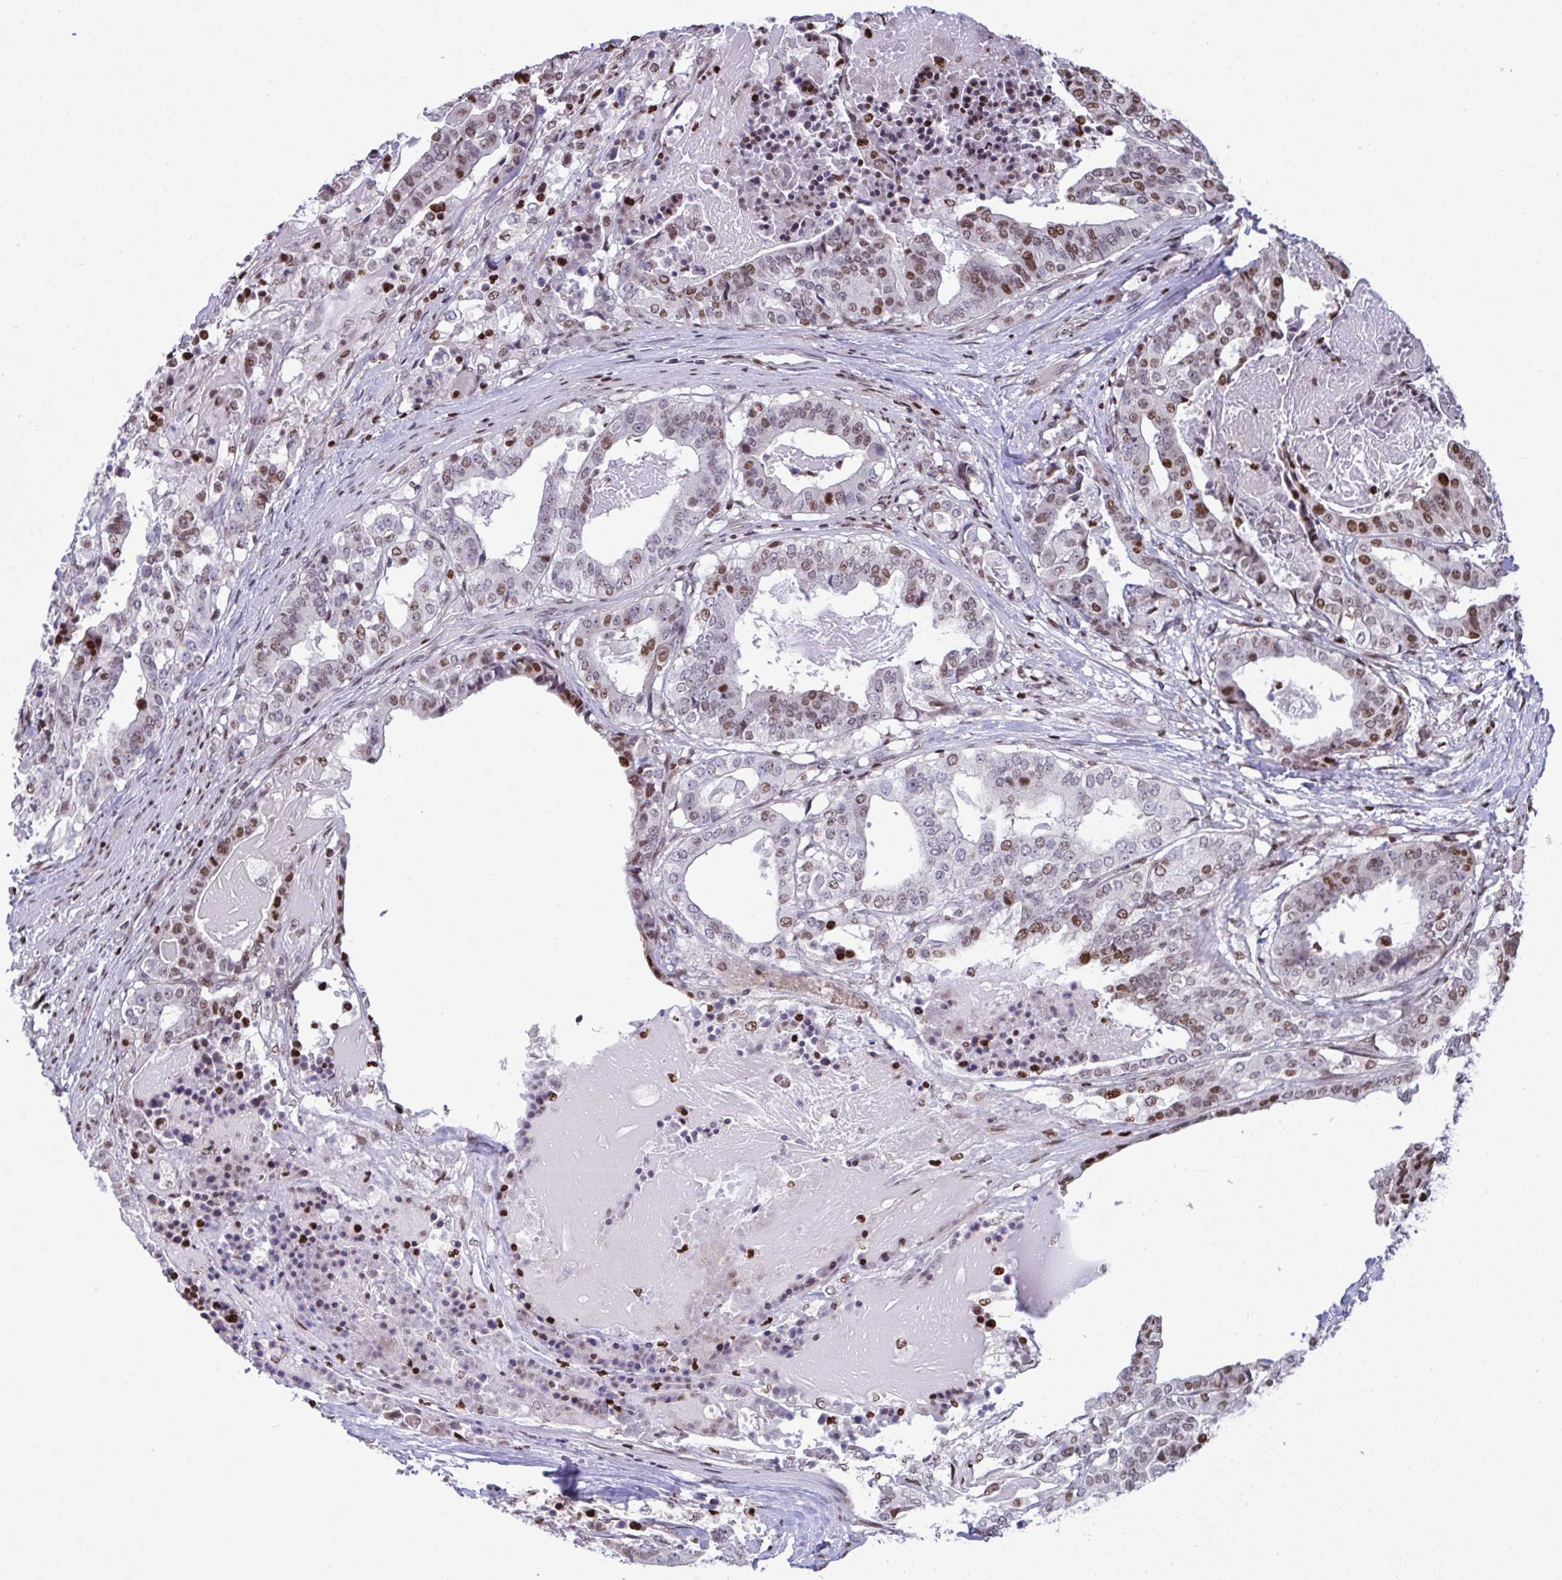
{"staining": {"intensity": "moderate", "quantity": "25%-75%", "location": "nuclear"}, "tissue": "stomach cancer", "cell_type": "Tumor cells", "image_type": "cancer", "snomed": [{"axis": "morphology", "description": "Adenocarcinoma, NOS"}, {"axis": "topography", "description": "Stomach"}], "caption": "The image reveals staining of adenocarcinoma (stomach), revealing moderate nuclear protein positivity (brown color) within tumor cells. Nuclei are stained in blue.", "gene": "RAPGEF5", "patient": {"sex": "male", "age": 48}}